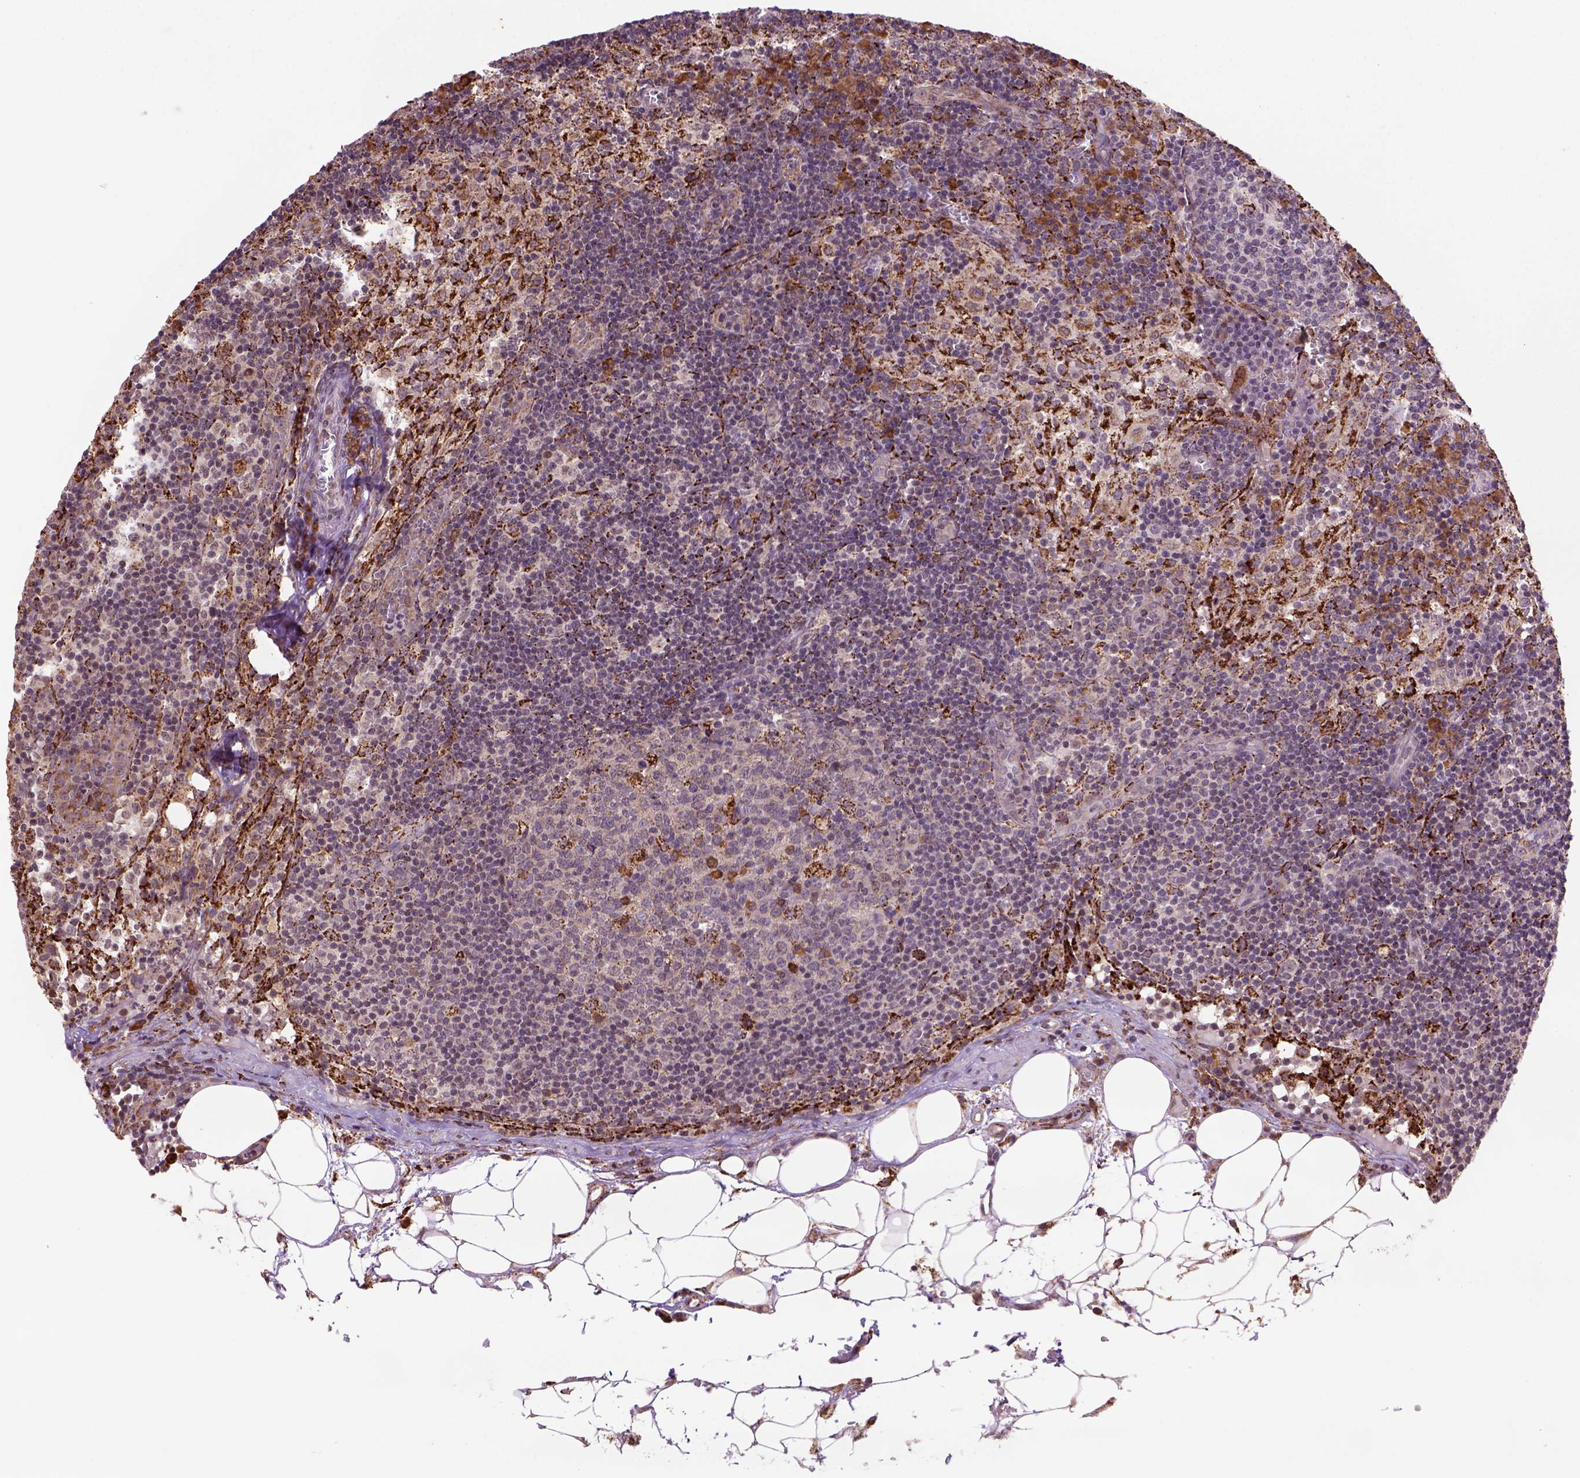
{"staining": {"intensity": "strong", "quantity": "<25%", "location": "cytoplasmic/membranous"}, "tissue": "lymph node", "cell_type": "Germinal center cells", "image_type": "normal", "snomed": [{"axis": "morphology", "description": "Normal tissue, NOS"}, {"axis": "topography", "description": "Lymph node"}], "caption": "This histopathology image shows IHC staining of normal human lymph node, with medium strong cytoplasmic/membranous expression in about <25% of germinal center cells.", "gene": "FZD7", "patient": {"sex": "male", "age": 62}}